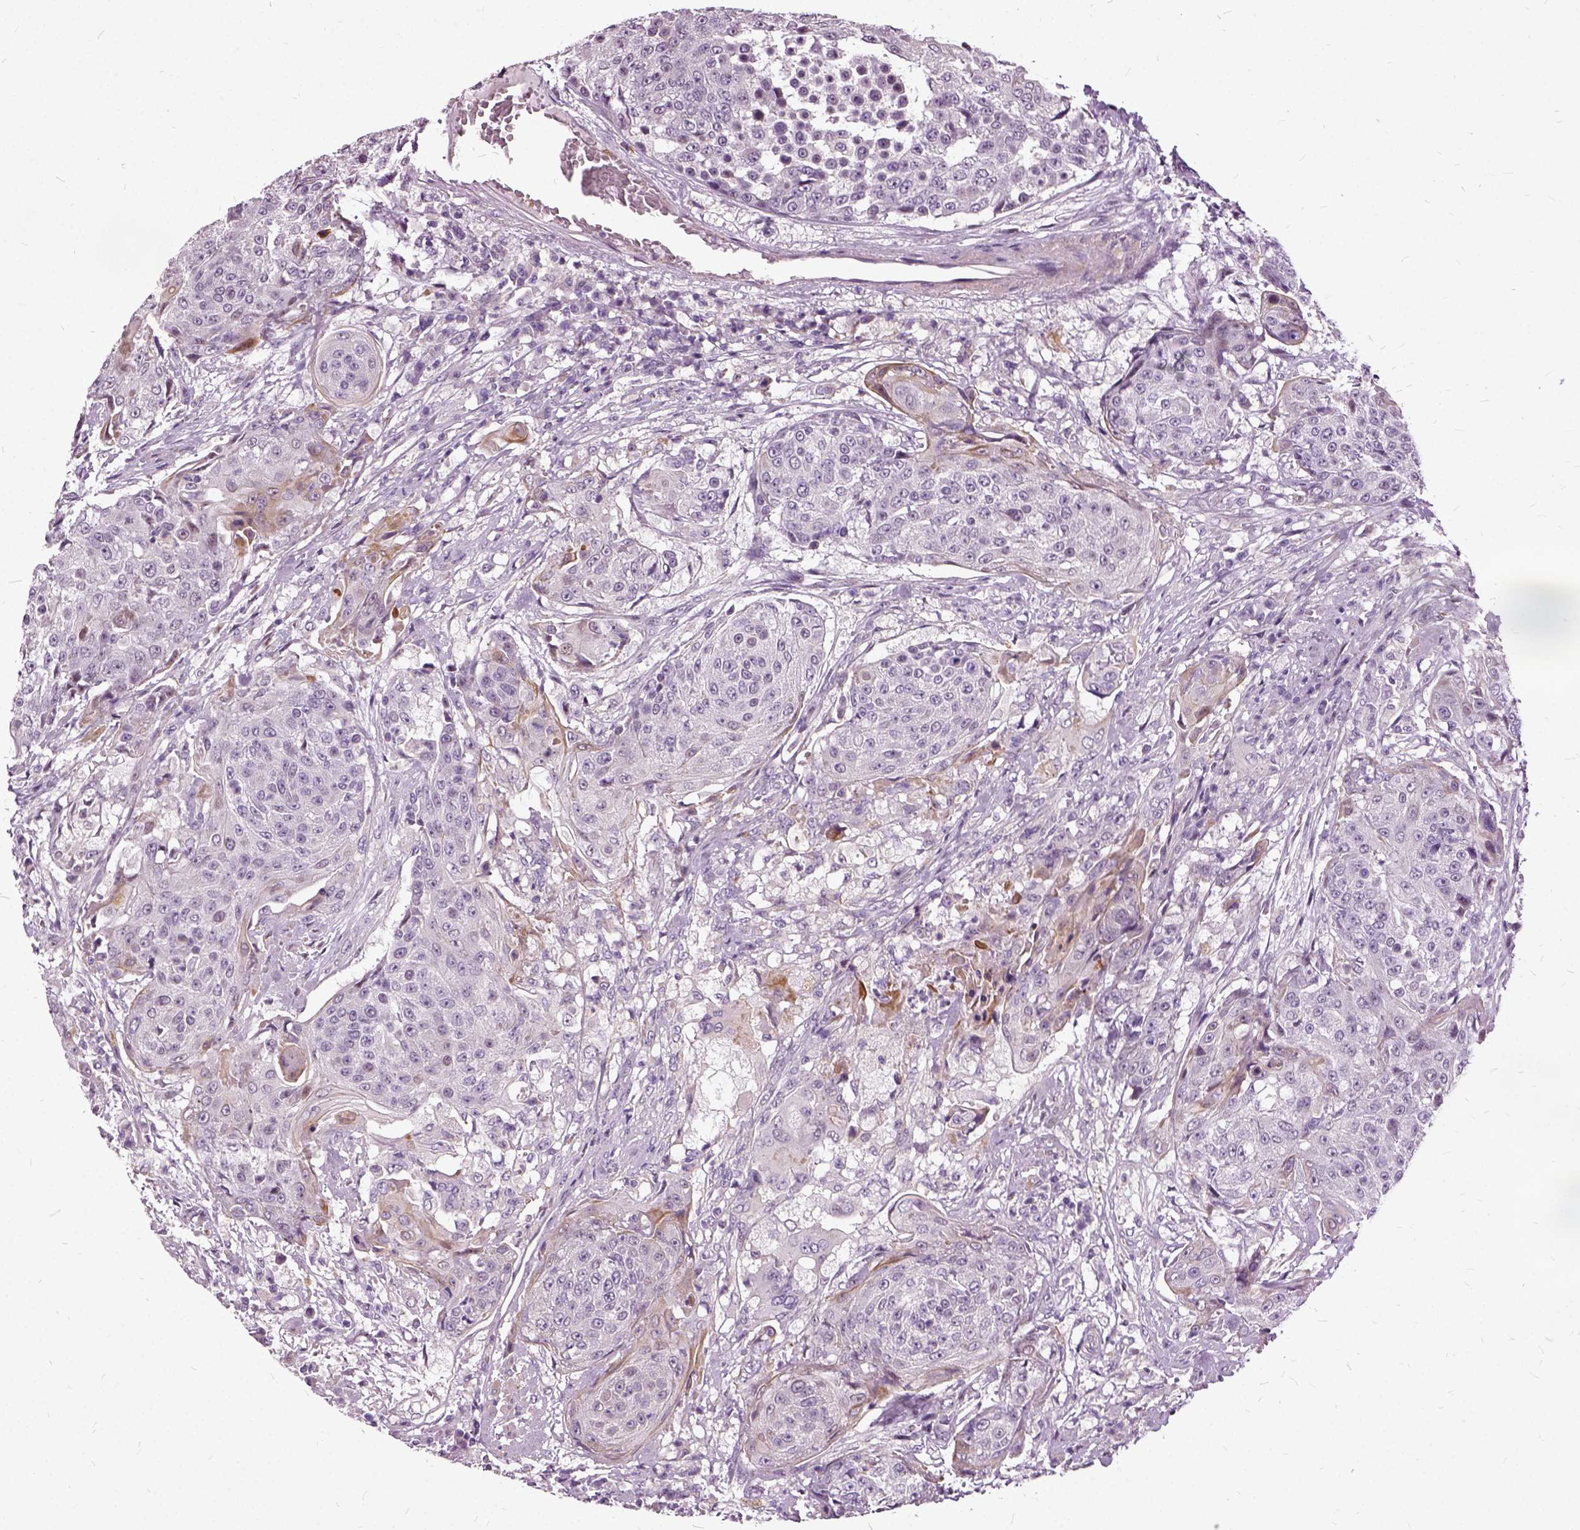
{"staining": {"intensity": "negative", "quantity": "none", "location": "none"}, "tissue": "urothelial cancer", "cell_type": "Tumor cells", "image_type": "cancer", "snomed": [{"axis": "morphology", "description": "Urothelial carcinoma, High grade"}, {"axis": "topography", "description": "Urinary bladder"}], "caption": "Immunohistochemical staining of human high-grade urothelial carcinoma demonstrates no significant staining in tumor cells.", "gene": "ILRUN", "patient": {"sex": "female", "age": 63}}